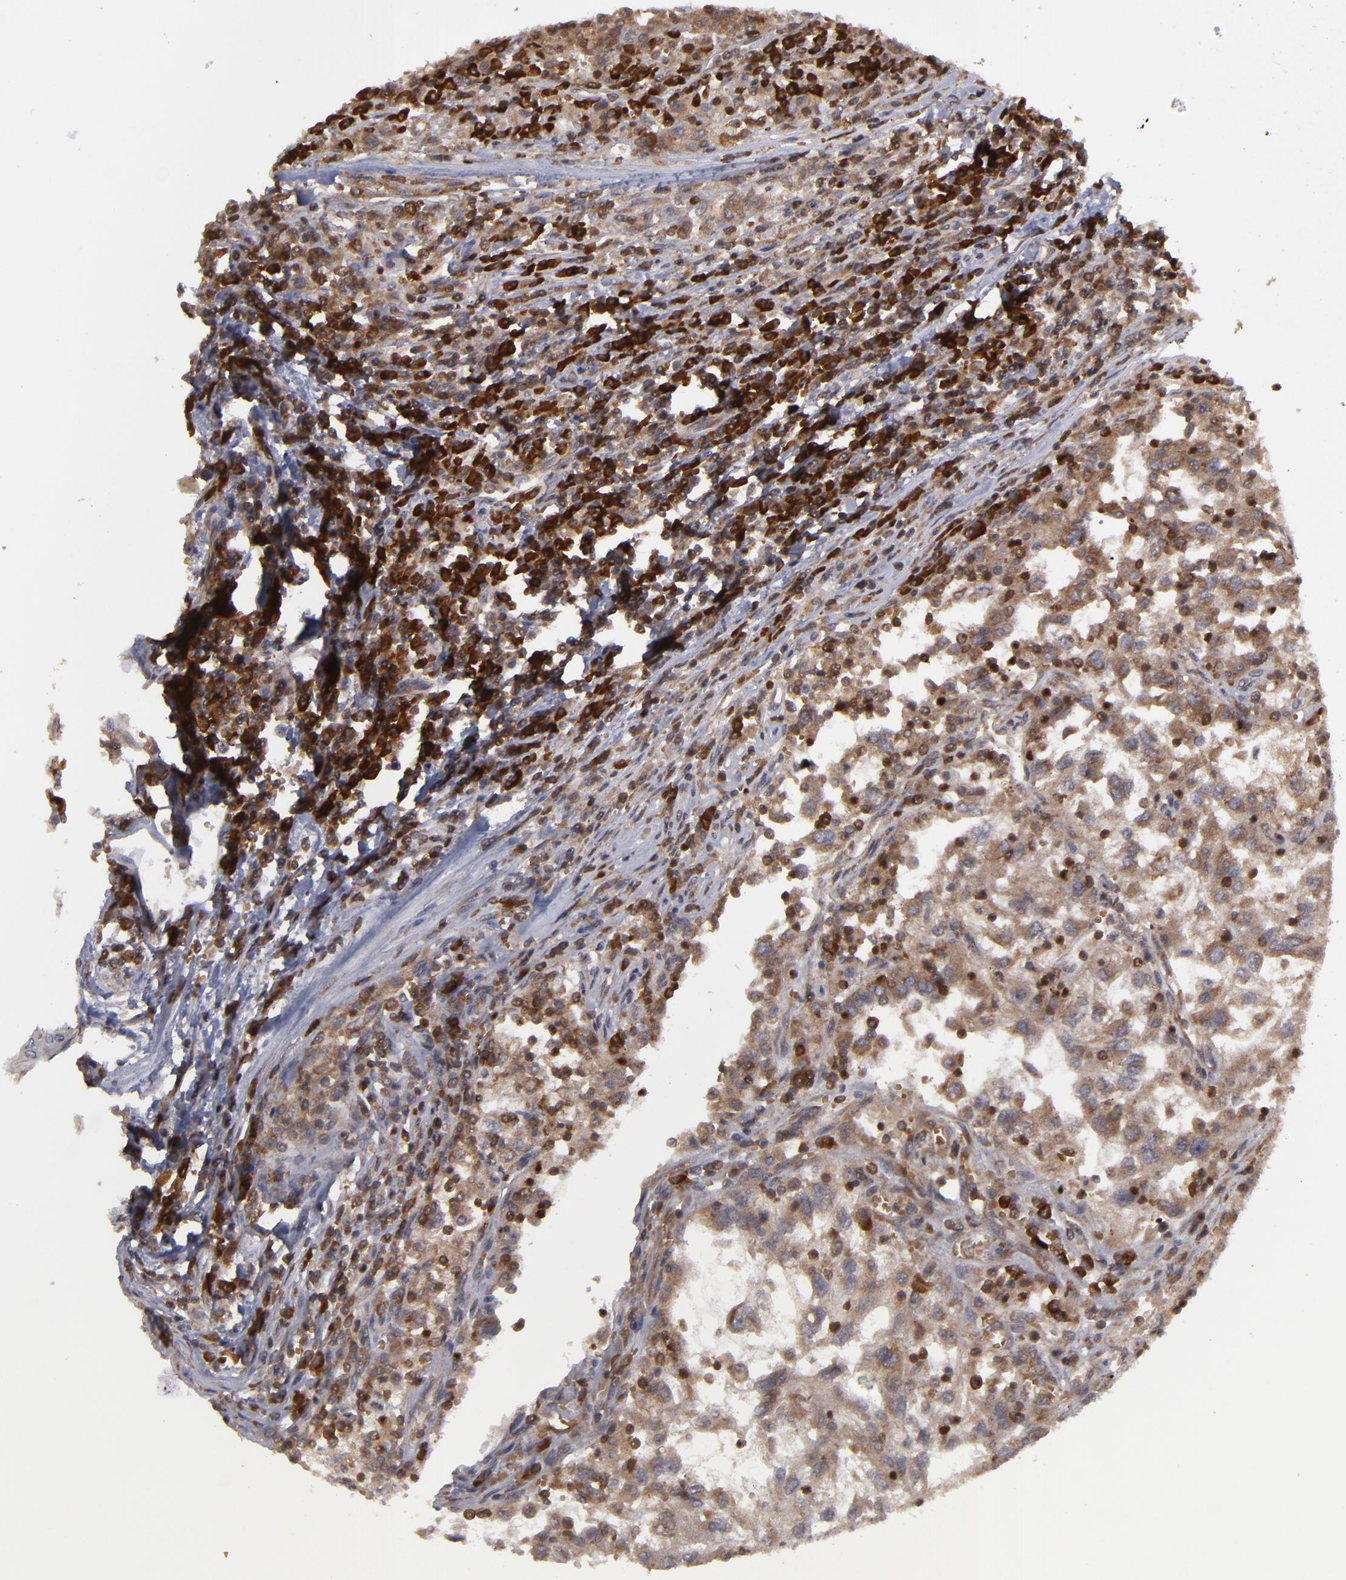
{"staining": {"intensity": "moderate", "quantity": ">75%", "location": "cytoplasmic/membranous"}, "tissue": "renal cancer", "cell_type": "Tumor cells", "image_type": "cancer", "snomed": [{"axis": "morphology", "description": "Normal tissue, NOS"}, {"axis": "morphology", "description": "Adenocarcinoma, NOS"}, {"axis": "topography", "description": "Kidney"}], "caption": "The micrograph demonstrates staining of renal adenocarcinoma, revealing moderate cytoplasmic/membranous protein positivity (brown color) within tumor cells.", "gene": "MAPK3", "patient": {"sex": "male", "age": 71}}